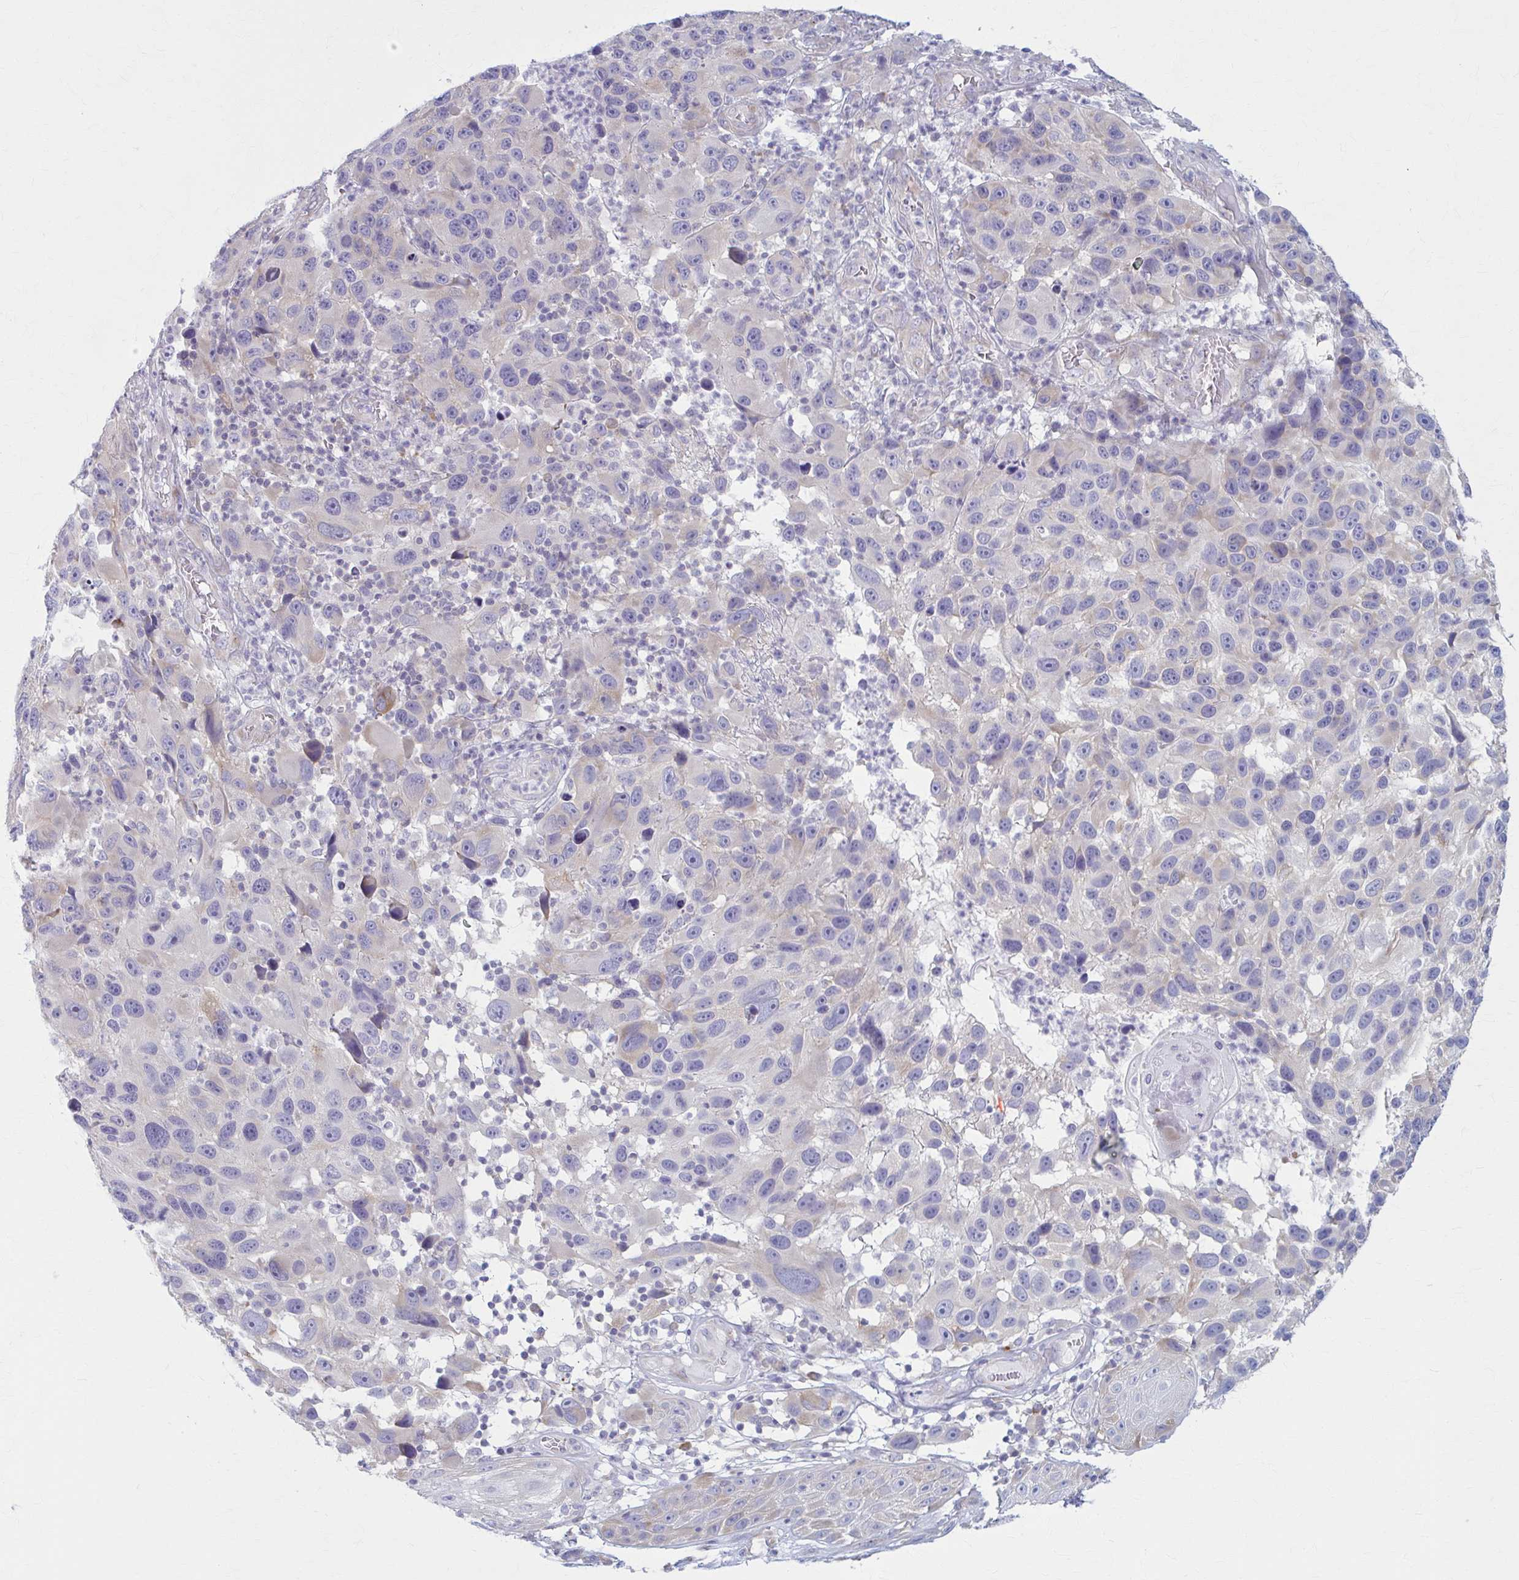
{"staining": {"intensity": "negative", "quantity": "none", "location": "none"}, "tissue": "melanoma", "cell_type": "Tumor cells", "image_type": "cancer", "snomed": [{"axis": "morphology", "description": "Malignant melanoma, NOS"}, {"axis": "topography", "description": "Skin"}], "caption": "Melanoma stained for a protein using immunohistochemistry demonstrates no staining tumor cells.", "gene": "PRKRA", "patient": {"sex": "male", "age": 53}}